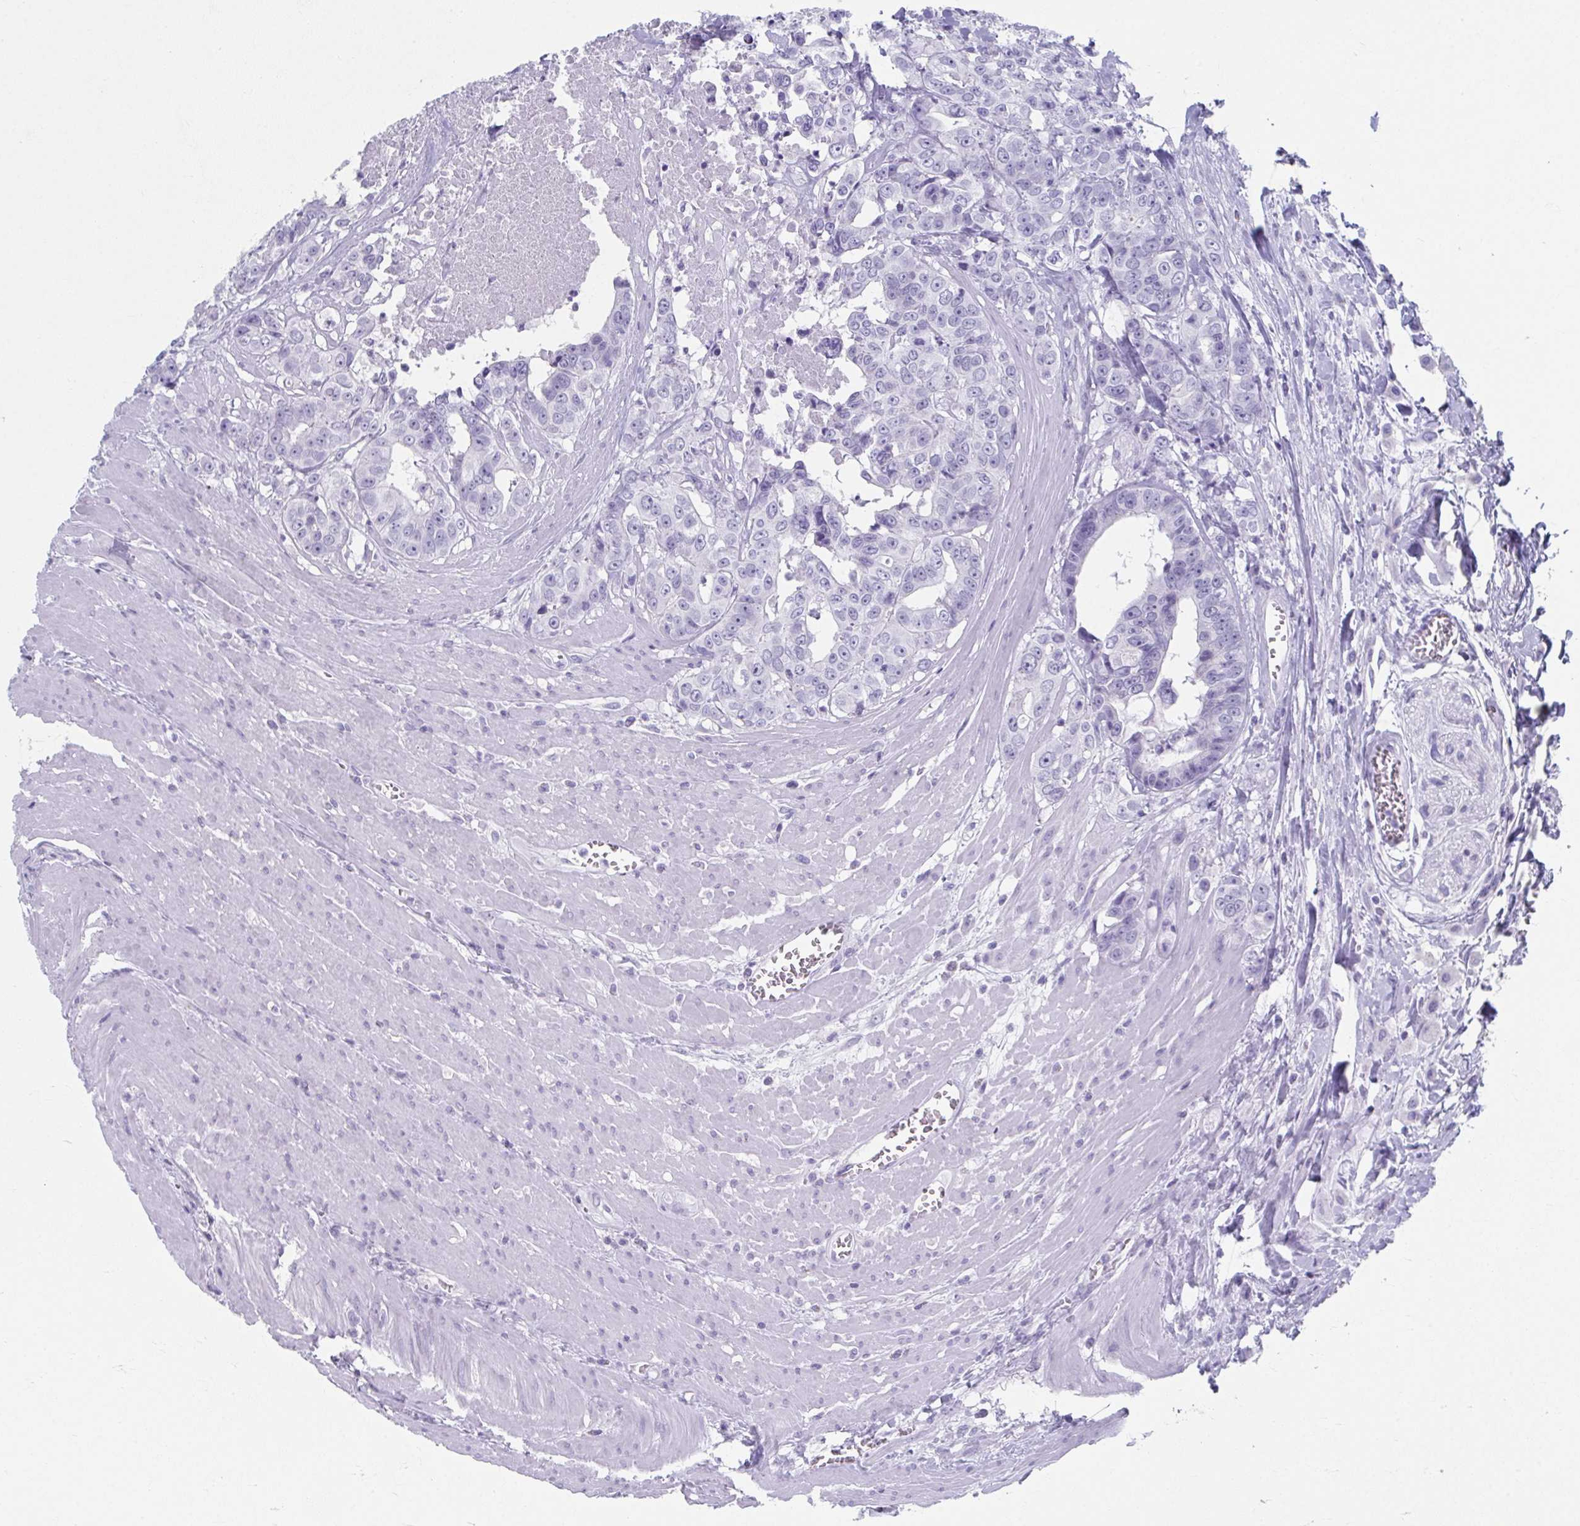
{"staining": {"intensity": "negative", "quantity": "none", "location": "none"}, "tissue": "colorectal cancer", "cell_type": "Tumor cells", "image_type": "cancer", "snomed": [{"axis": "morphology", "description": "Adenocarcinoma, NOS"}, {"axis": "topography", "description": "Rectum"}], "caption": "Tumor cells are negative for protein expression in human colorectal cancer.", "gene": "GHRL", "patient": {"sex": "female", "age": 62}}